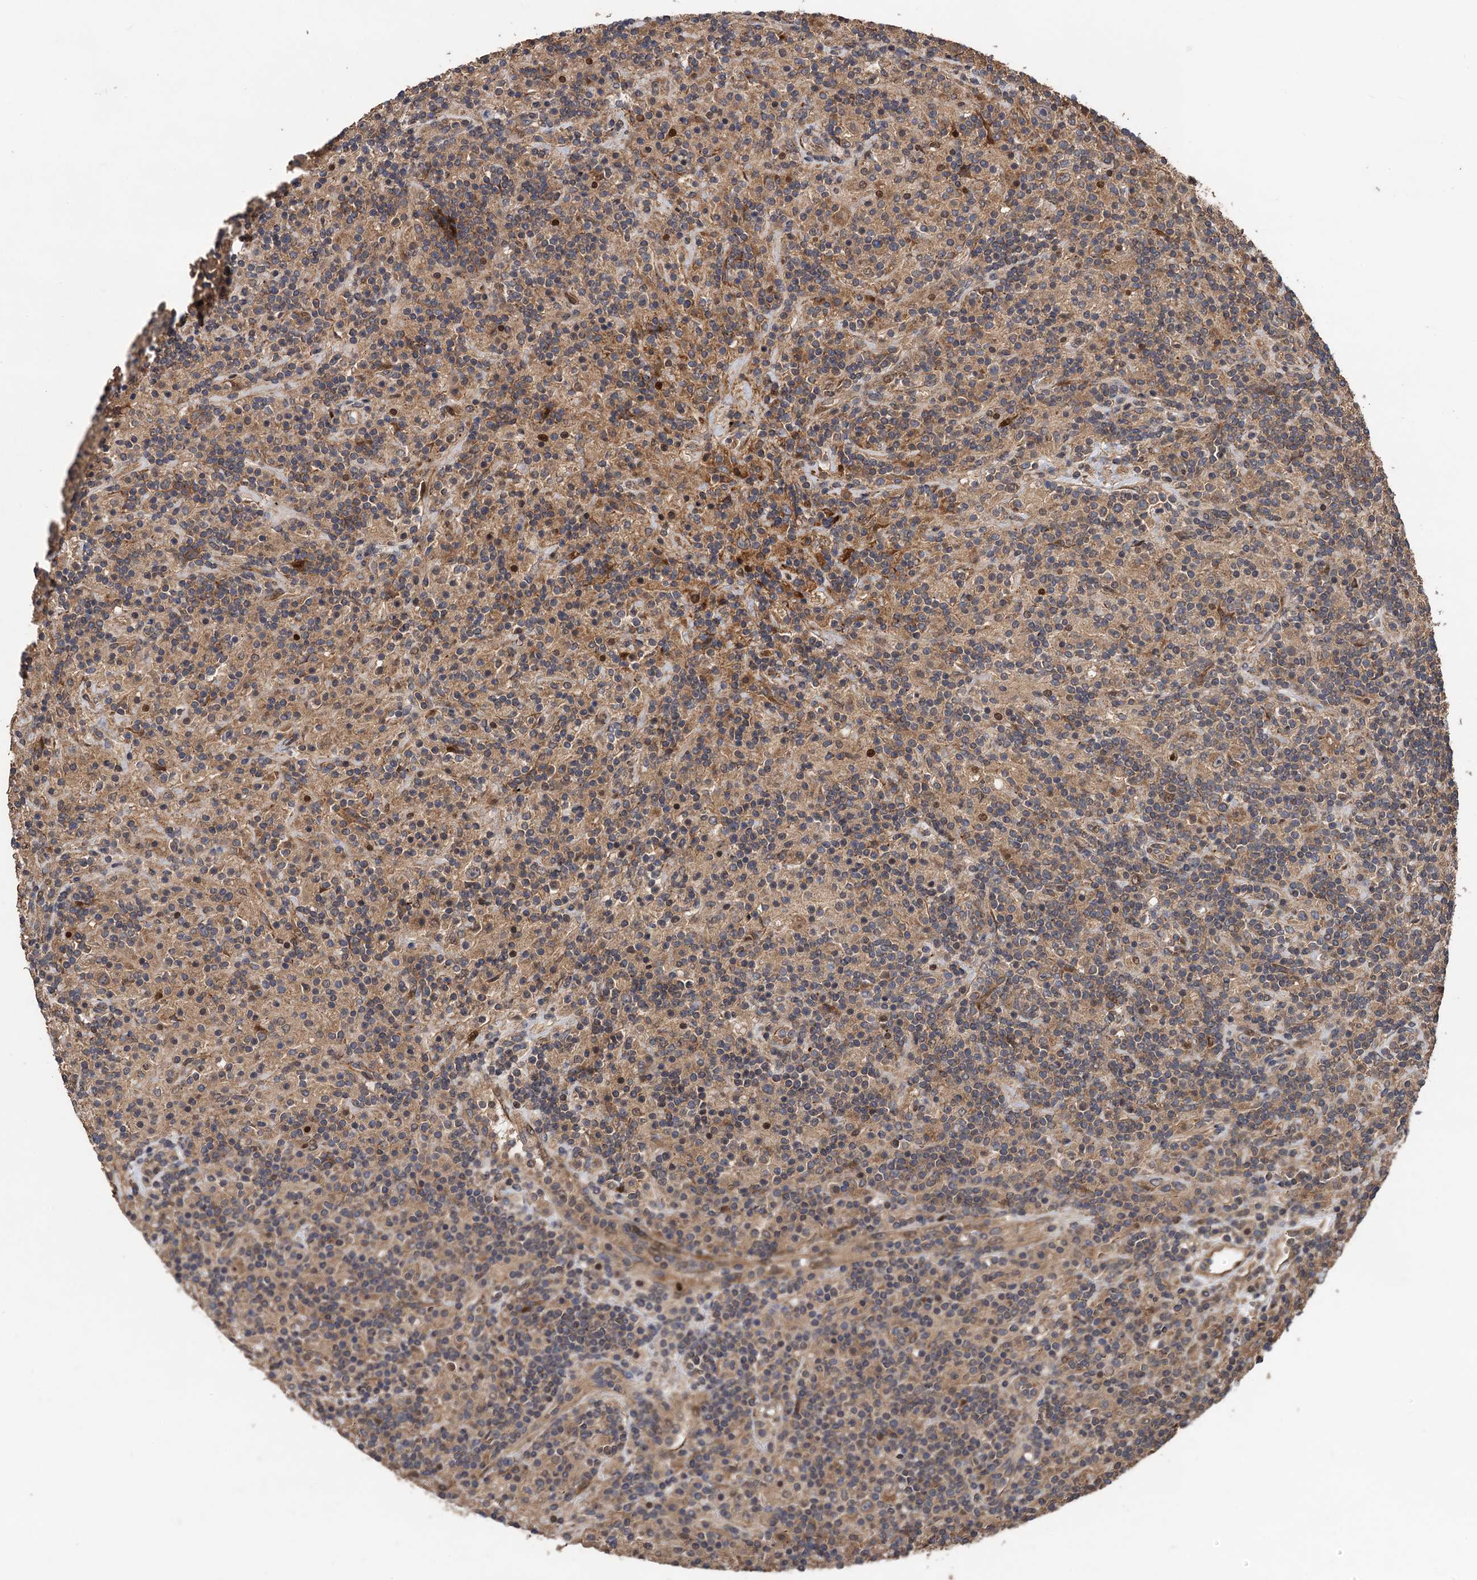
{"staining": {"intensity": "weak", "quantity": "<25%", "location": "cytoplasmic/membranous"}, "tissue": "lymphoma", "cell_type": "Tumor cells", "image_type": "cancer", "snomed": [{"axis": "morphology", "description": "Hodgkin's disease, NOS"}, {"axis": "topography", "description": "Lymph node"}], "caption": "The histopathology image exhibits no significant positivity in tumor cells of lymphoma.", "gene": "TMEM39B", "patient": {"sex": "male", "age": 70}}